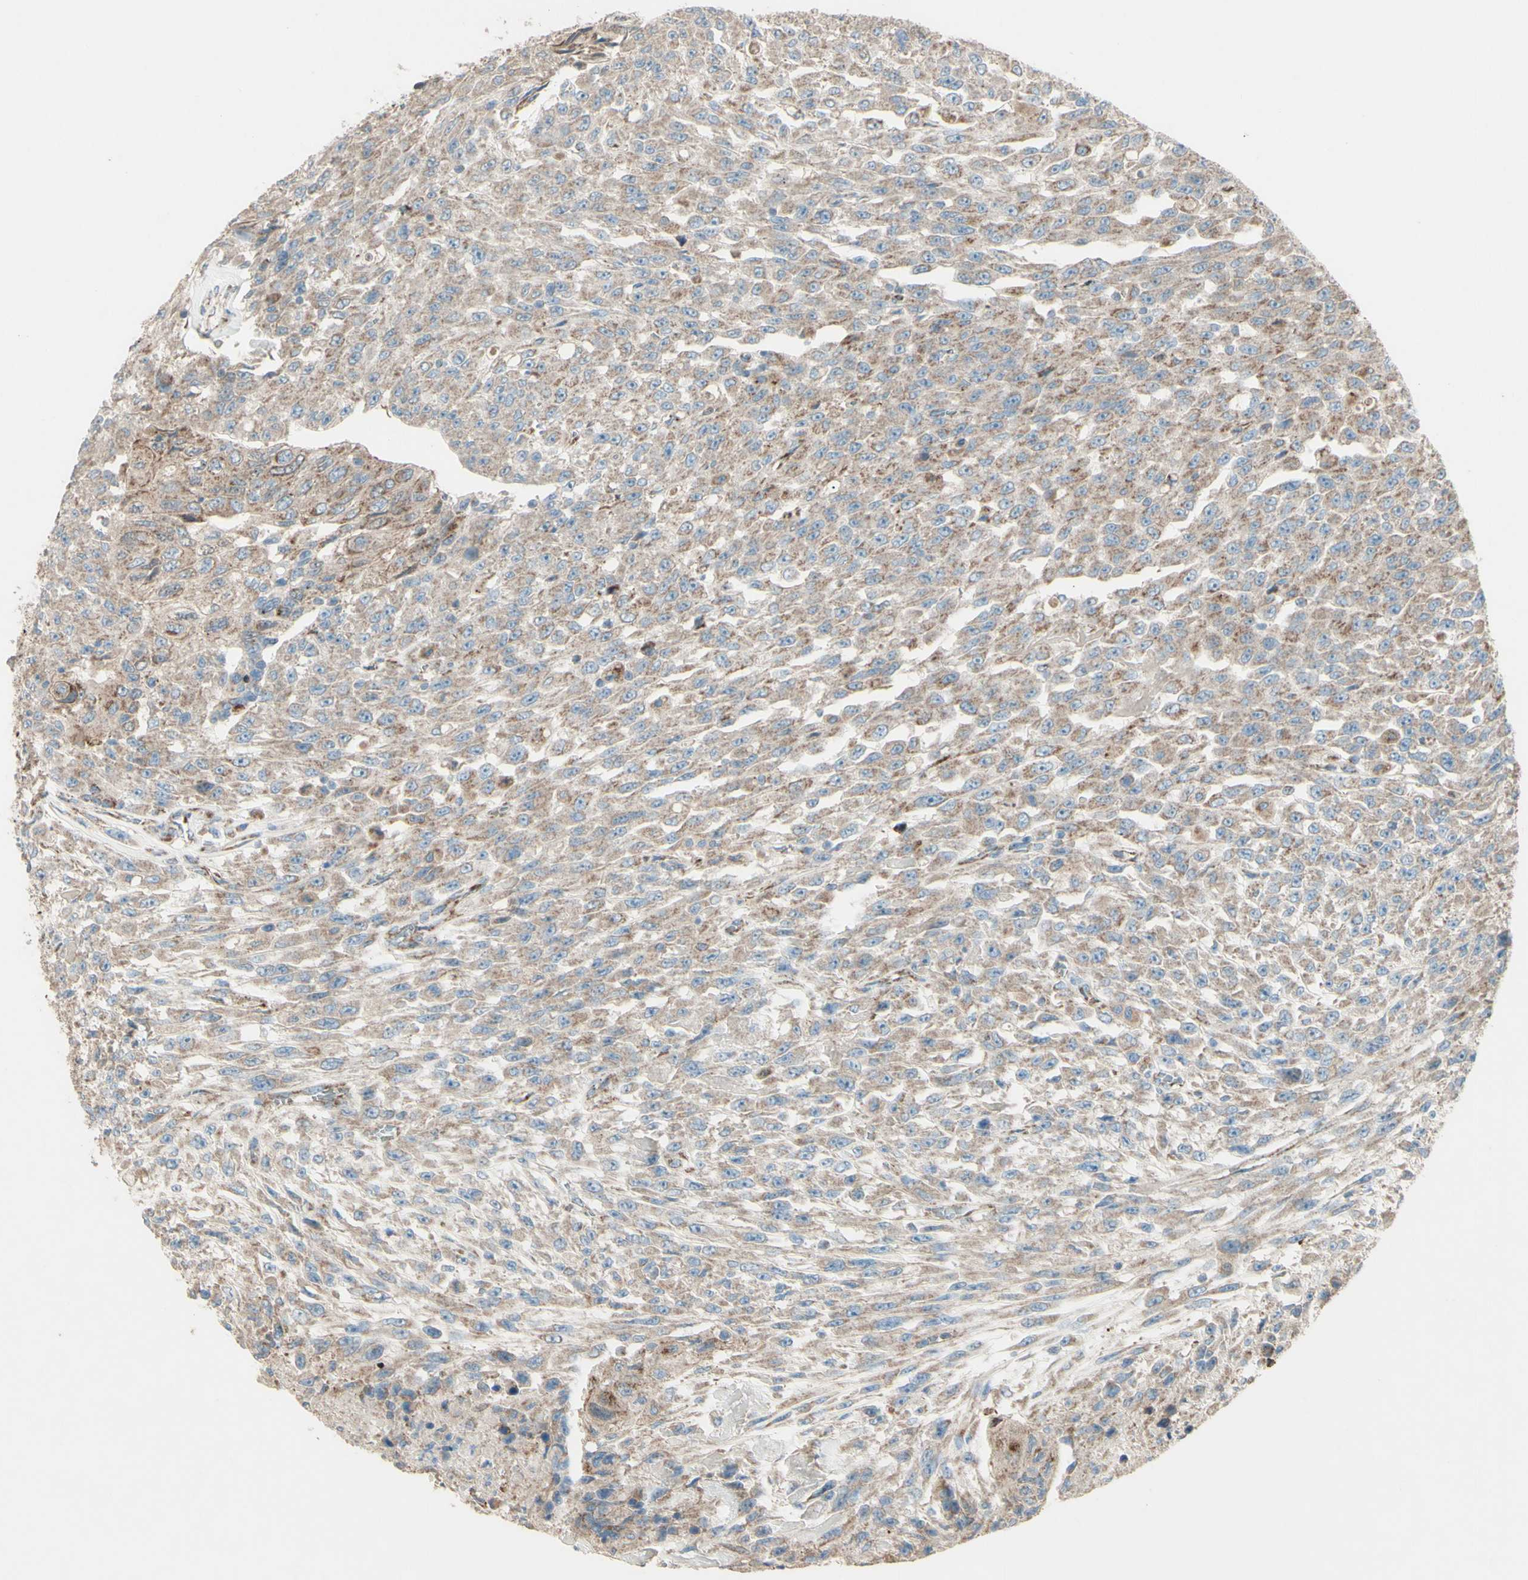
{"staining": {"intensity": "moderate", "quantity": ">75%", "location": "cytoplasmic/membranous"}, "tissue": "urothelial cancer", "cell_type": "Tumor cells", "image_type": "cancer", "snomed": [{"axis": "morphology", "description": "Urothelial carcinoma, High grade"}, {"axis": "topography", "description": "Urinary bladder"}], "caption": "Urothelial cancer was stained to show a protein in brown. There is medium levels of moderate cytoplasmic/membranous staining in approximately >75% of tumor cells.", "gene": "RHOT1", "patient": {"sex": "male", "age": 66}}